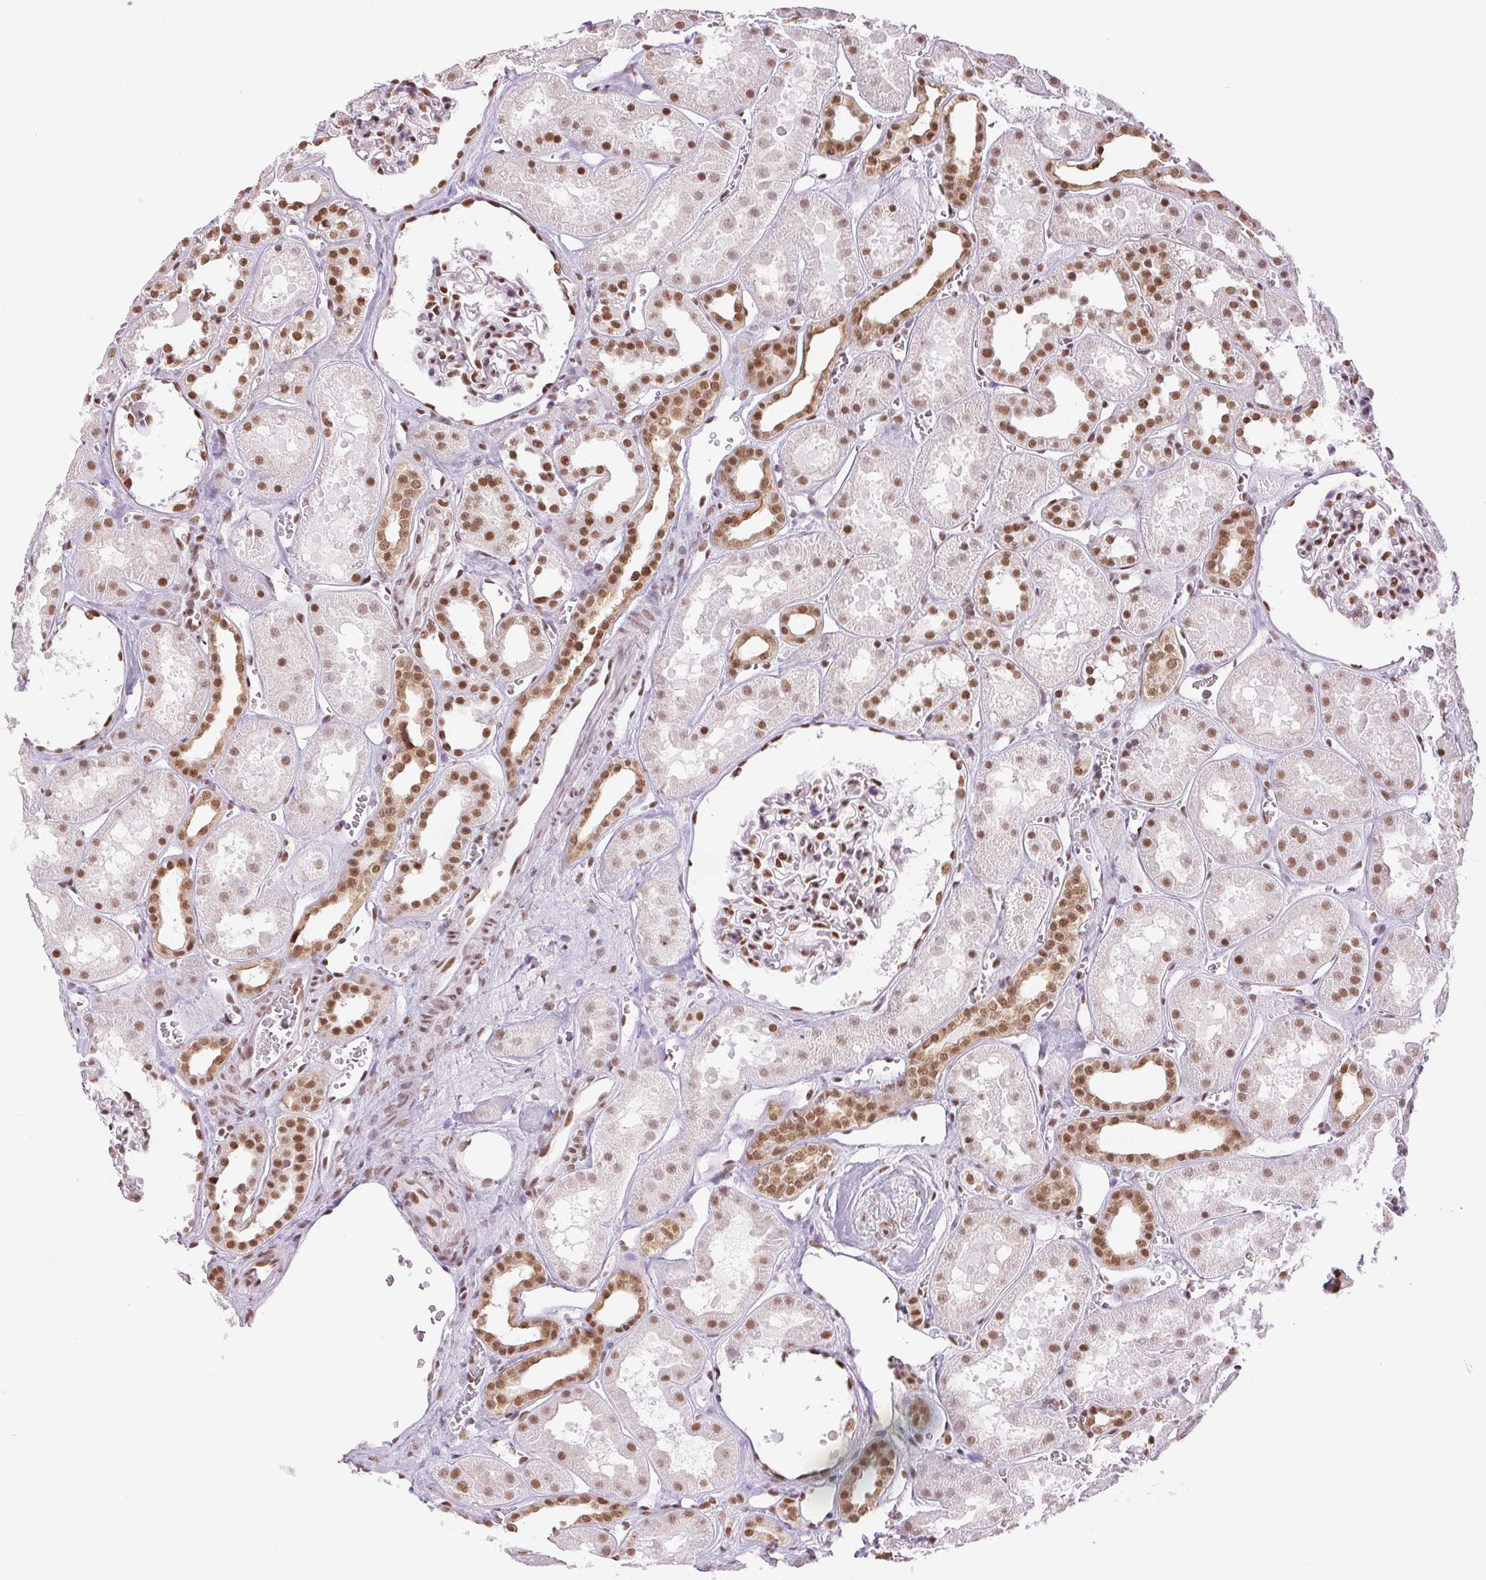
{"staining": {"intensity": "moderate", "quantity": "25%-75%", "location": "nuclear"}, "tissue": "kidney", "cell_type": "Cells in glomeruli", "image_type": "normal", "snomed": [{"axis": "morphology", "description": "Normal tissue, NOS"}, {"axis": "topography", "description": "Kidney"}], "caption": "The image demonstrates immunohistochemical staining of benign kidney. There is moderate nuclear positivity is present in about 25%-75% of cells in glomeruli.", "gene": "ZFR2", "patient": {"sex": "female", "age": 41}}